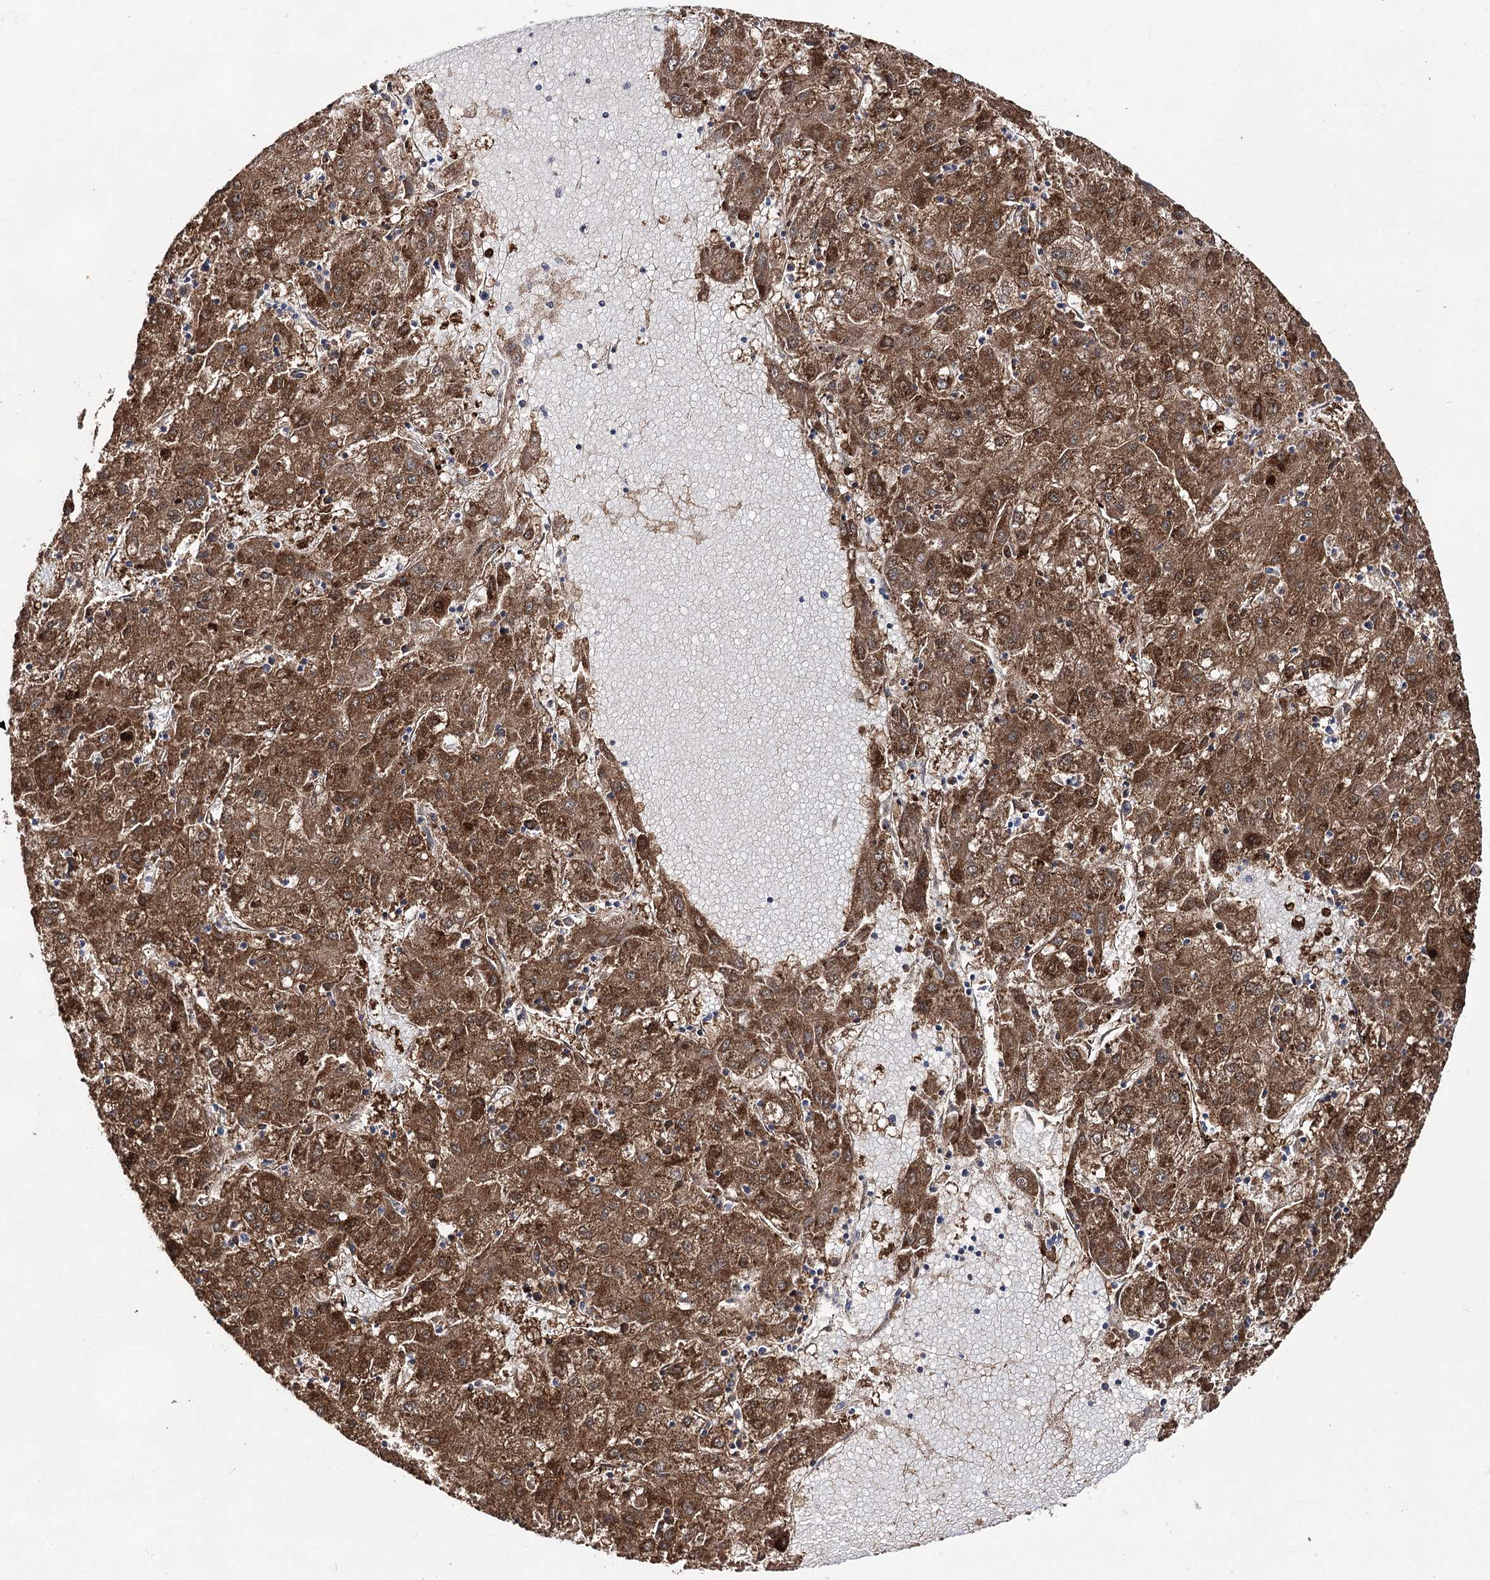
{"staining": {"intensity": "strong", "quantity": ">75%", "location": "cytoplasmic/membranous"}, "tissue": "liver cancer", "cell_type": "Tumor cells", "image_type": "cancer", "snomed": [{"axis": "morphology", "description": "Carcinoma, Hepatocellular, NOS"}, {"axis": "topography", "description": "Liver"}], "caption": "Hepatocellular carcinoma (liver) stained with a brown dye reveals strong cytoplasmic/membranous positive positivity in approximately >75% of tumor cells.", "gene": "UGDH", "patient": {"sex": "male", "age": 72}}